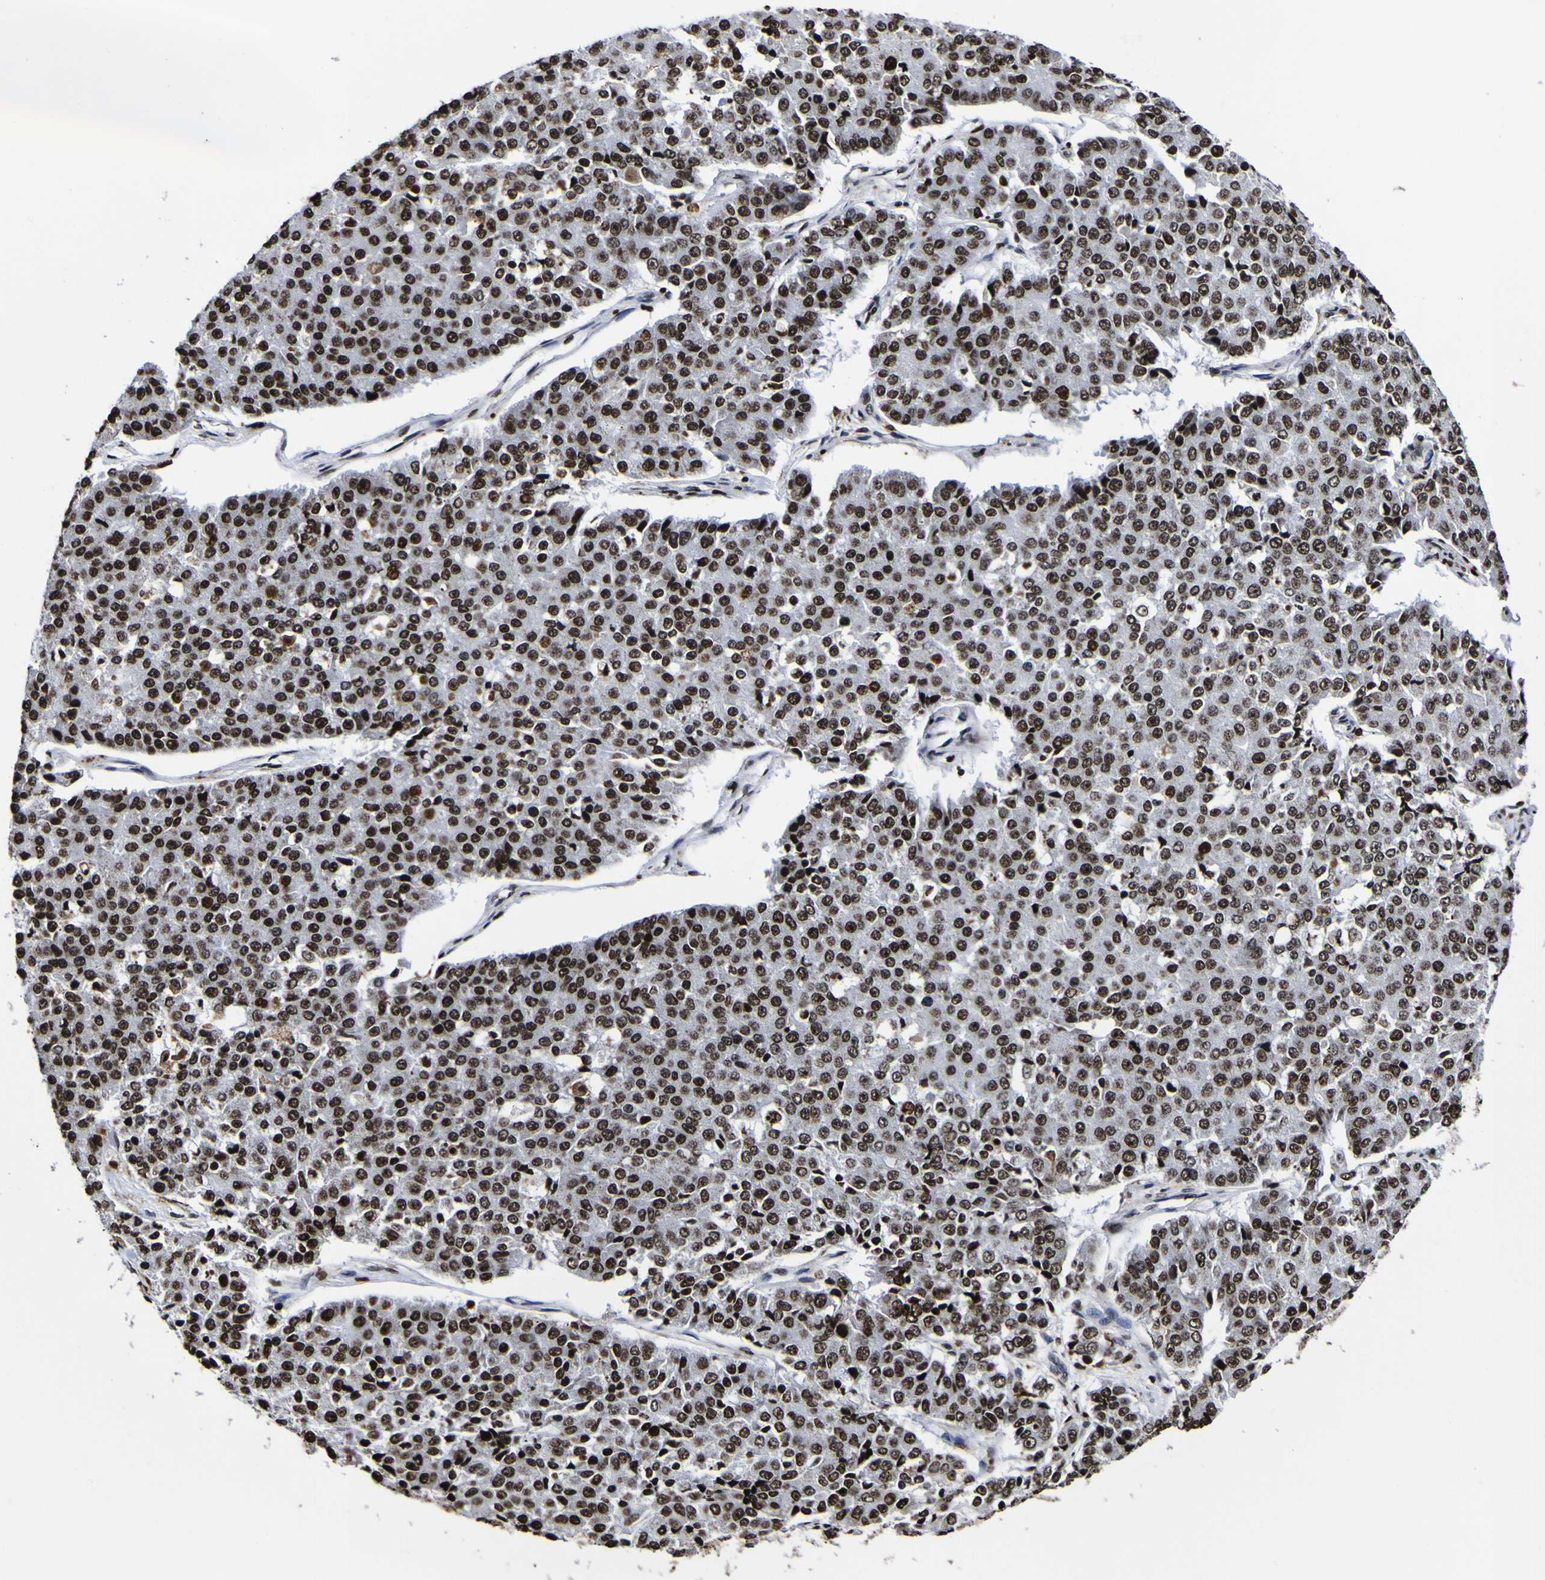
{"staining": {"intensity": "strong", "quantity": ">75%", "location": "nuclear"}, "tissue": "pancreatic cancer", "cell_type": "Tumor cells", "image_type": "cancer", "snomed": [{"axis": "morphology", "description": "Adenocarcinoma, NOS"}, {"axis": "topography", "description": "Pancreas"}], "caption": "Immunohistochemical staining of human pancreatic adenocarcinoma displays high levels of strong nuclear protein staining in approximately >75% of tumor cells. (DAB = brown stain, brightfield microscopy at high magnification).", "gene": "PIAS1", "patient": {"sex": "male", "age": 50}}